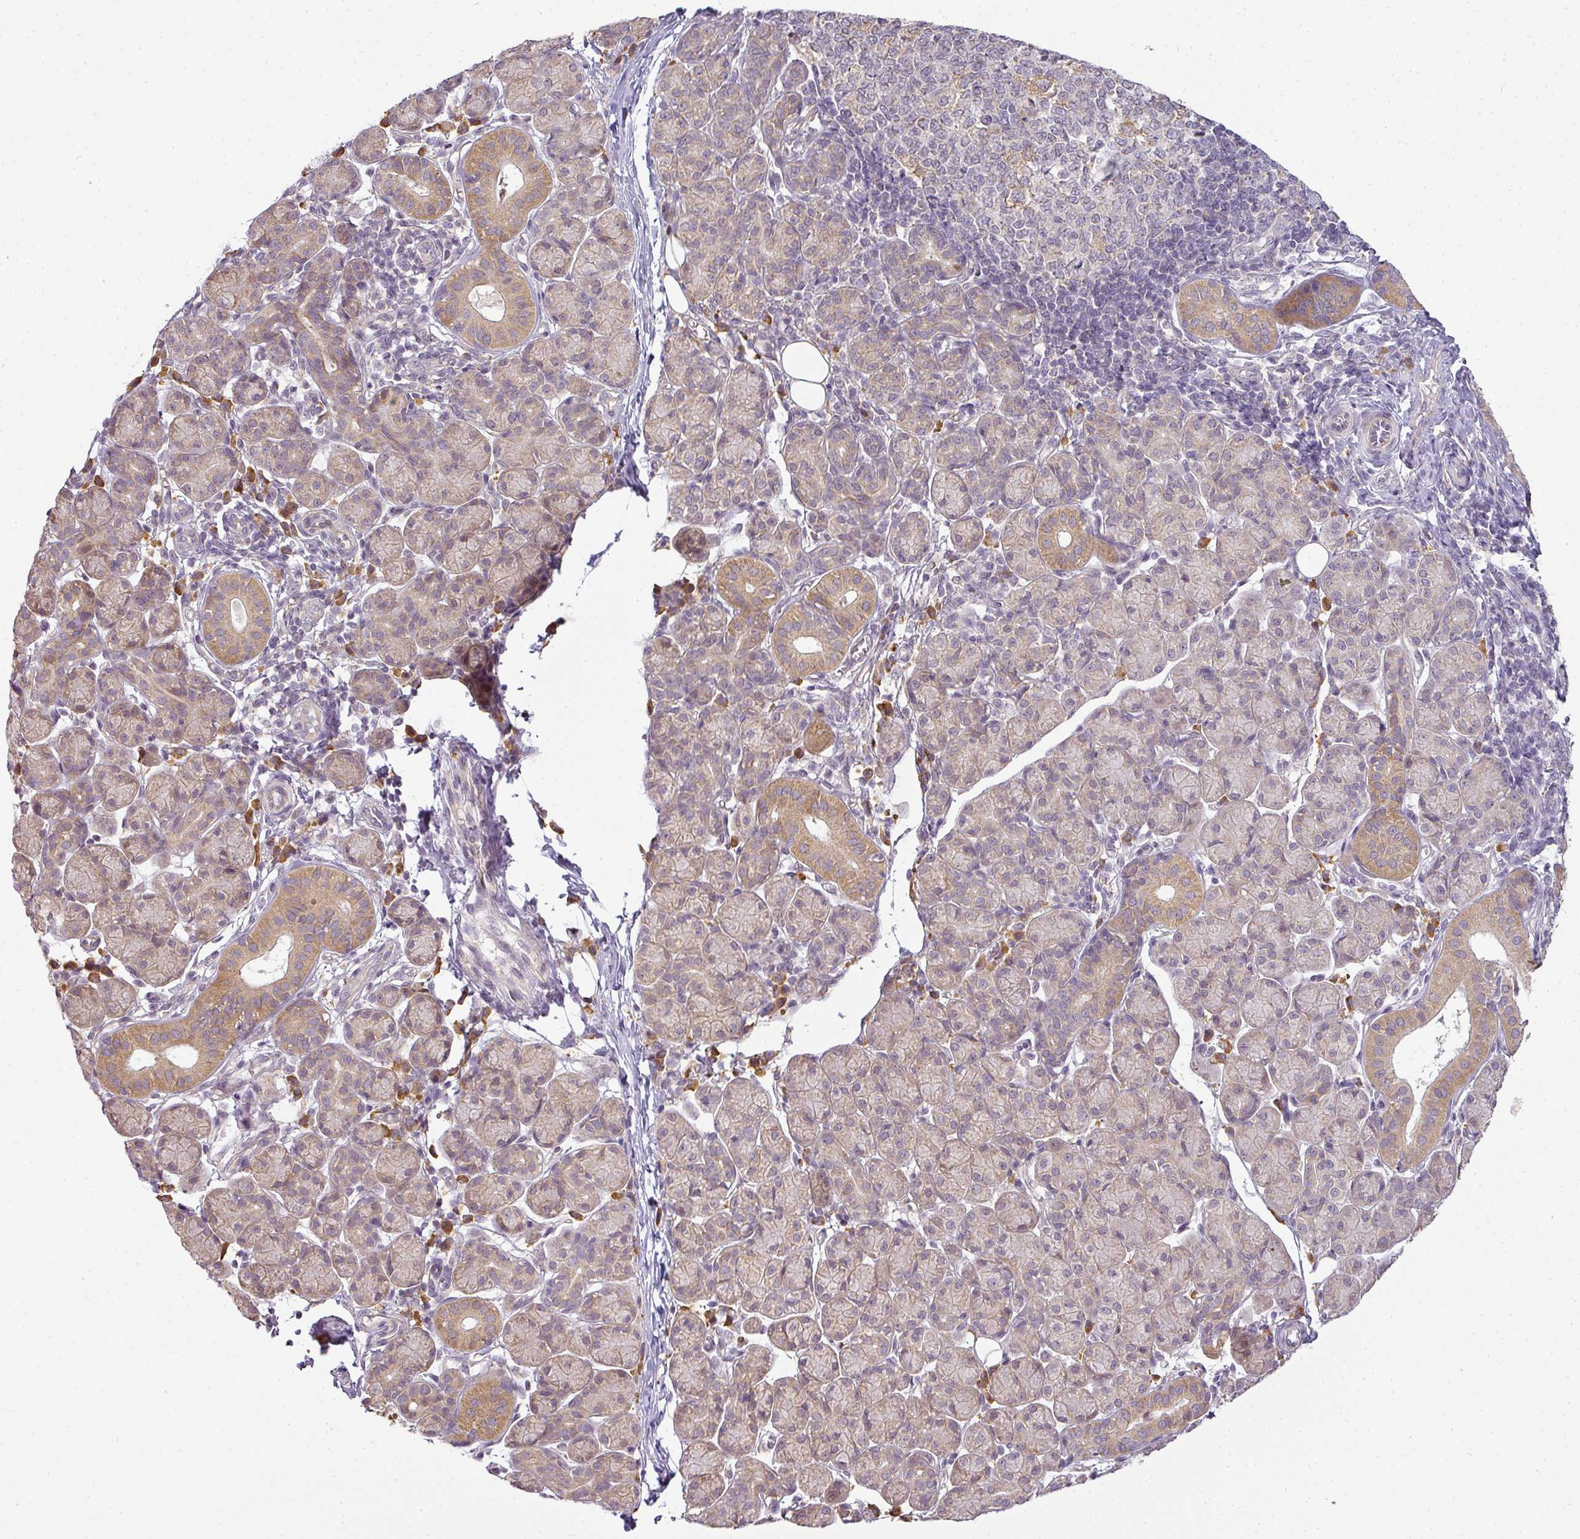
{"staining": {"intensity": "moderate", "quantity": "25%-75%", "location": "cytoplasmic/membranous"}, "tissue": "salivary gland", "cell_type": "Glandular cells", "image_type": "normal", "snomed": [{"axis": "morphology", "description": "Normal tissue, NOS"}, {"axis": "morphology", "description": "Inflammation, NOS"}, {"axis": "topography", "description": "Lymph node"}, {"axis": "topography", "description": "Salivary gland"}], "caption": "Immunohistochemistry staining of normal salivary gland, which shows medium levels of moderate cytoplasmic/membranous positivity in about 25%-75% of glandular cells indicating moderate cytoplasmic/membranous protein expression. The staining was performed using DAB (3,3'-diaminobenzidine) (brown) for protein detection and nuclei were counterstained in hematoxylin (blue).", "gene": "LY75", "patient": {"sex": "male", "age": 3}}